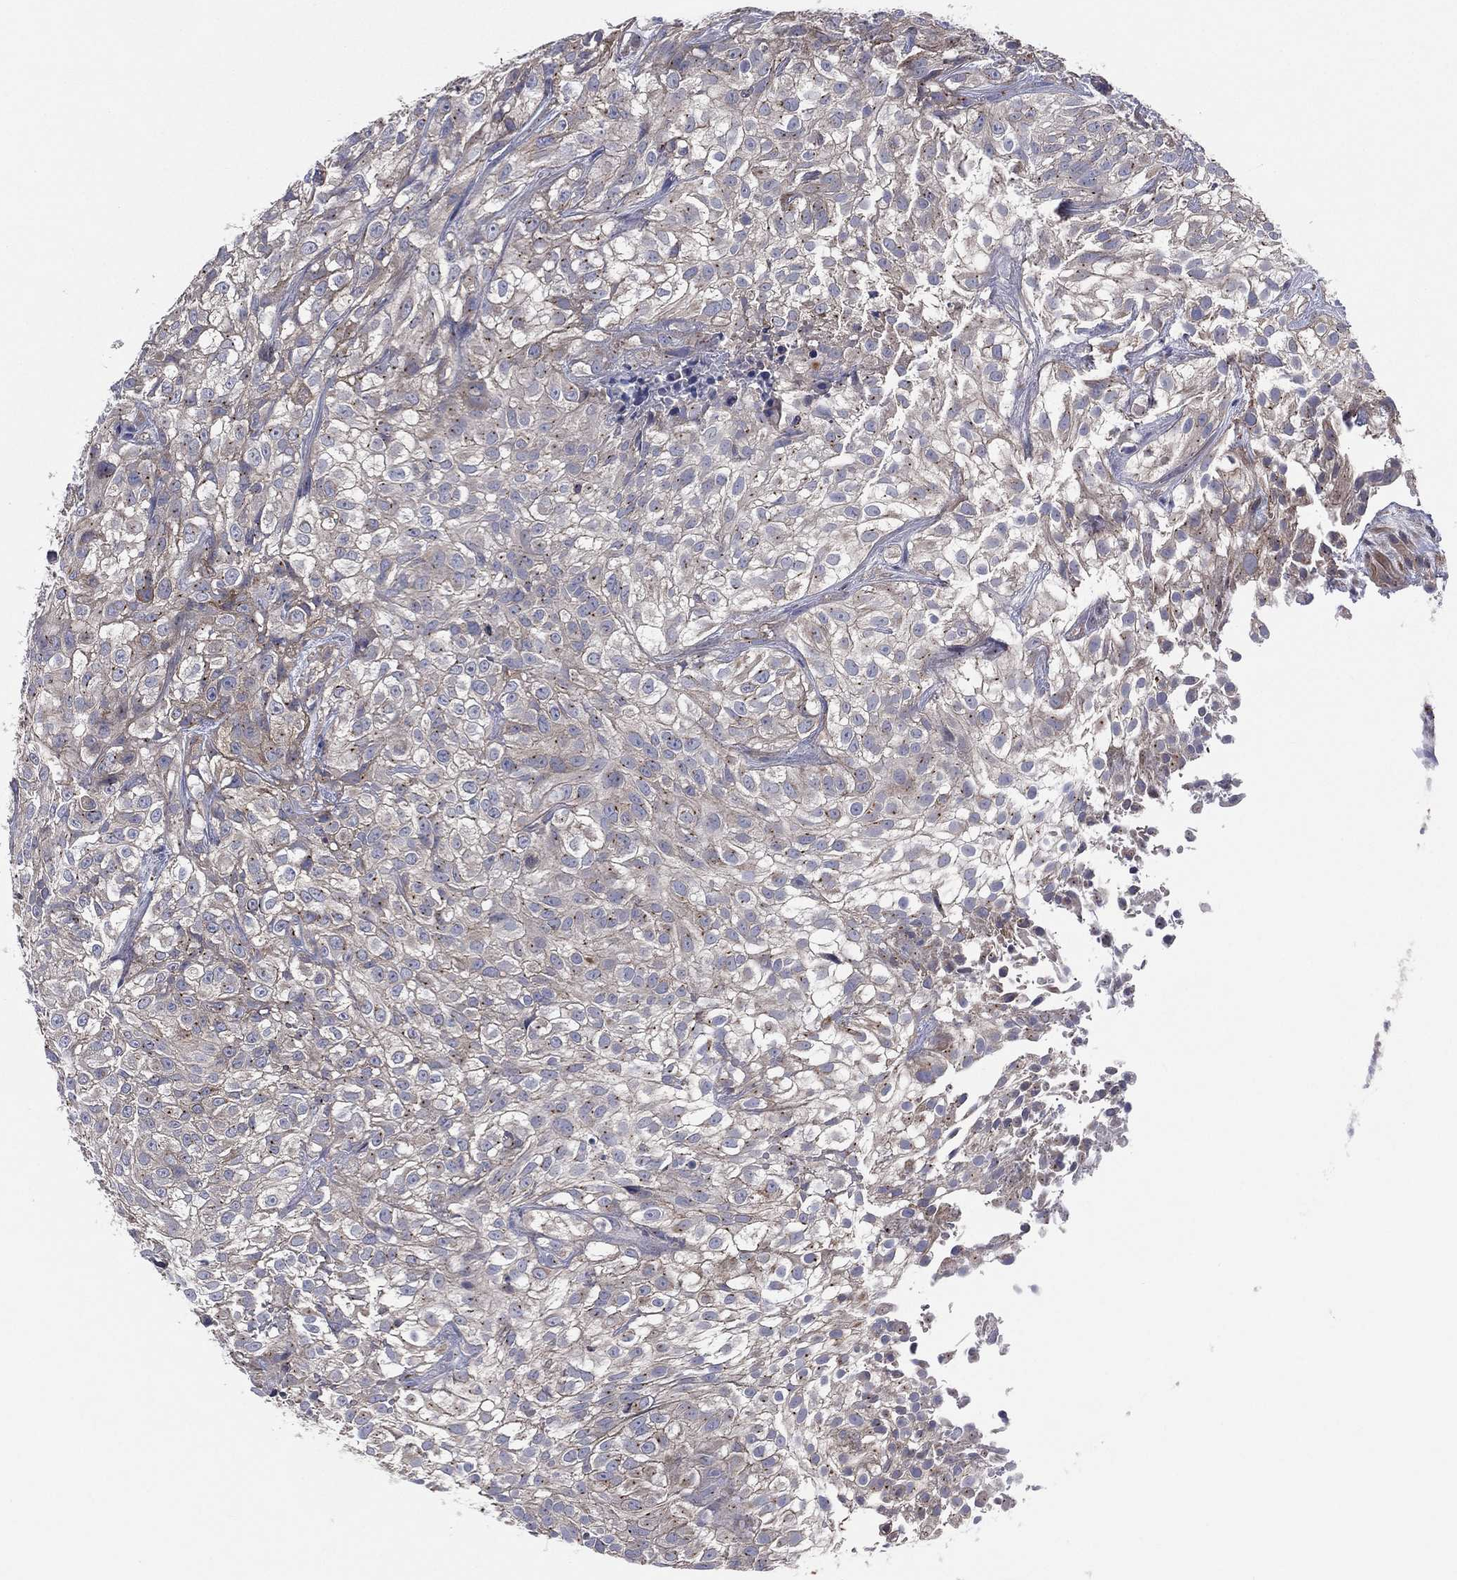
{"staining": {"intensity": "moderate", "quantity": "<25%", "location": "cytoplasmic/membranous"}, "tissue": "urothelial cancer", "cell_type": "Tumor cells", "image_type": "cancer", "snomed": [{"axis": "morphology", "description": "Urothelial carcinoma, High grade"}, {"axis": "topography", "description": "Urinary bladder"}], "caption": "Immunohistochemistry of human high-grade urothelial carcinoma reveals low levels of moderate cytoplasmic/membranous positivity in about <25% of tumor cells.", "gene": "CROCC", "patient": {"sex": "male", "age": 56}}